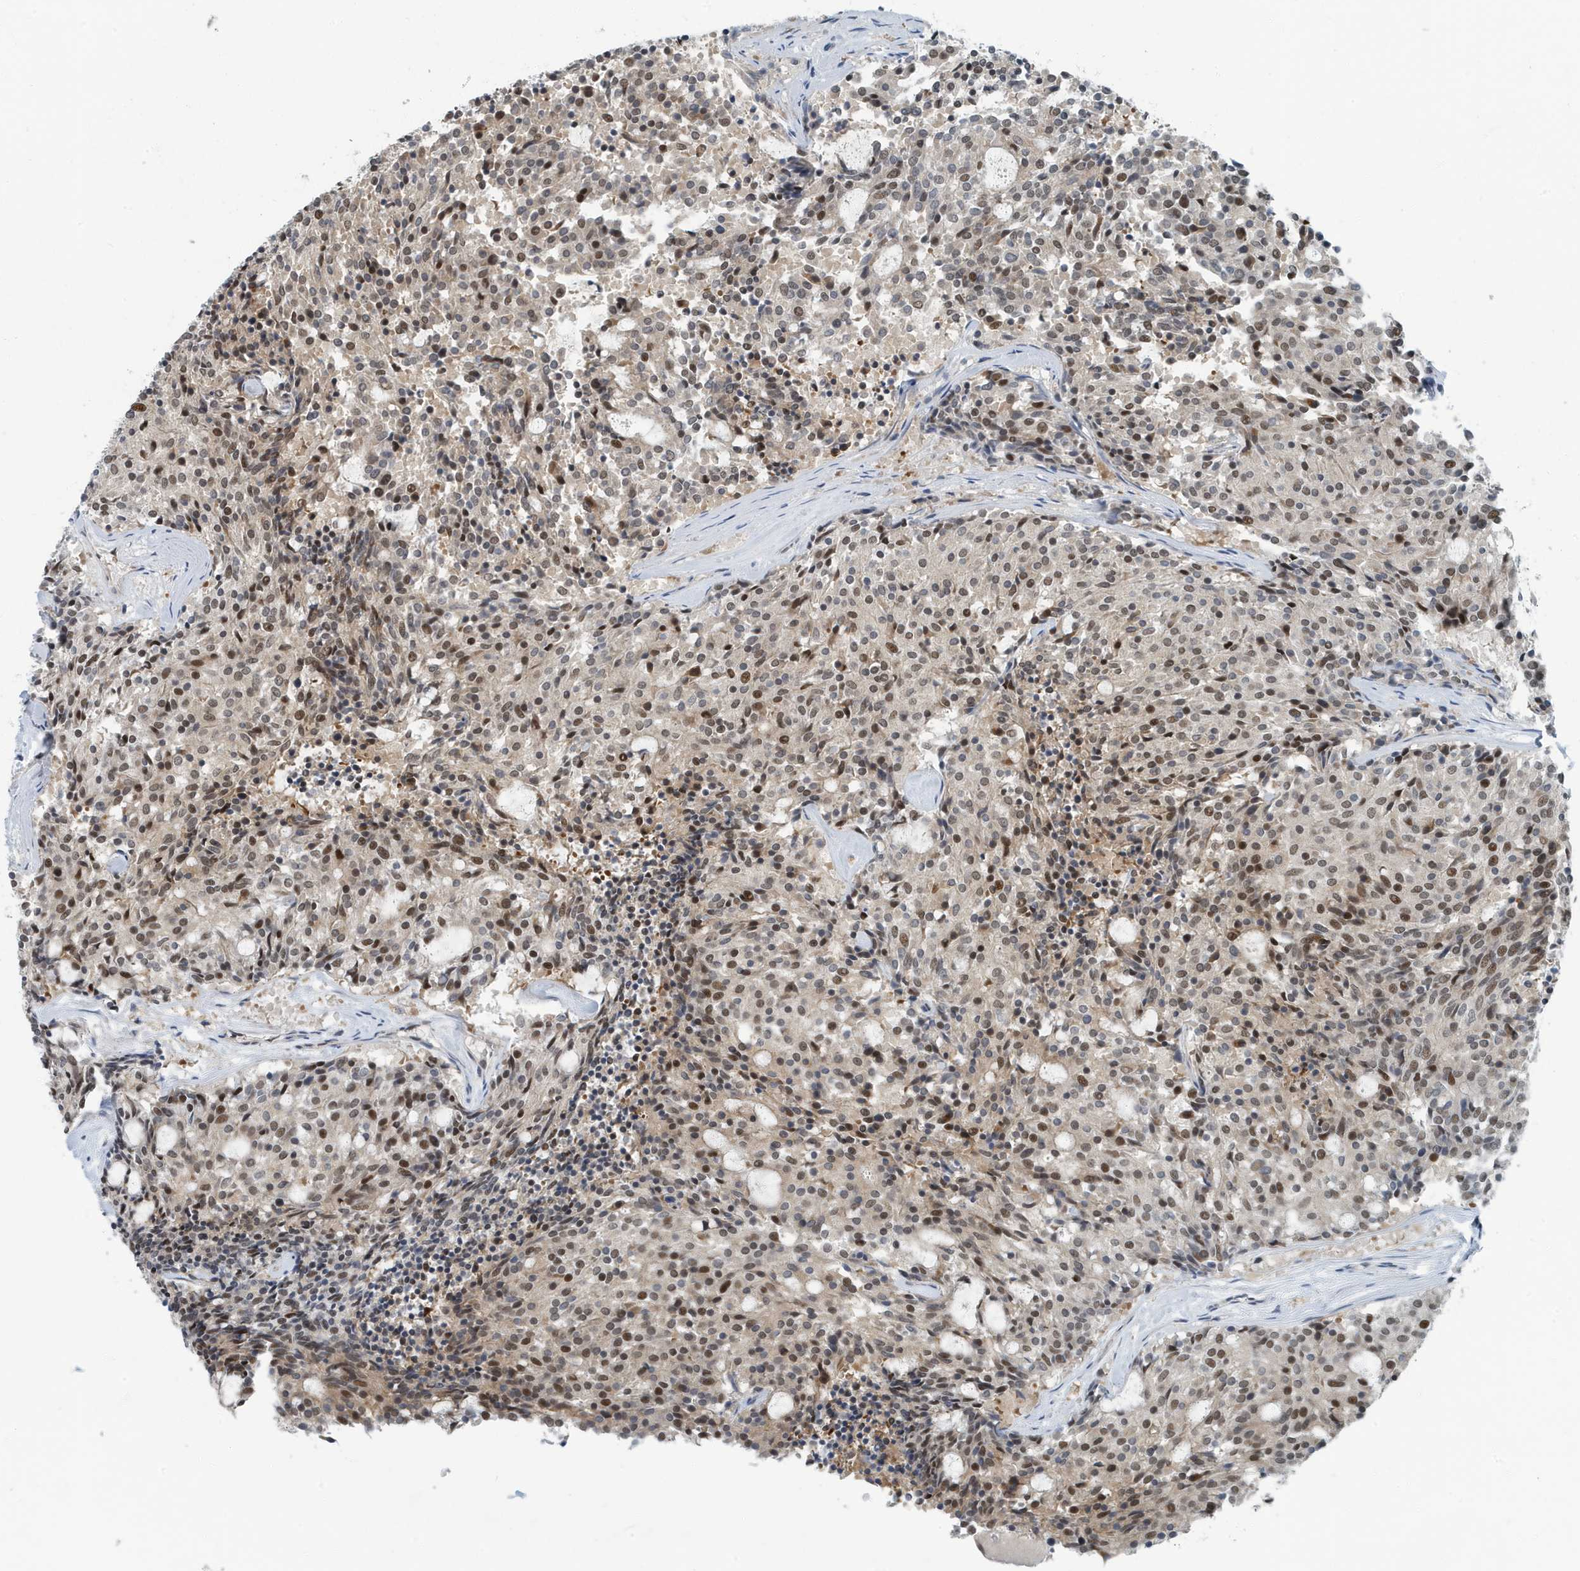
{"staining": {"intensity": "moderate", "quantity": ">75%", "location": "nuclear"}, "tissue": "carcinoid", "cell_type": "Tumor cells", "image_type": "cancer", "snomed": [{"axis": "morphology", "description": "Carcinoid, malignant, NOS"}, {"axis": "topography", "description": "Pancreas"}], "caption": "About >75% of tumor cells in carcinoid exhibit moderate nuclear protein expression as visualized by brown immunohistochemical staining.", "gene": "KIF15", "patient": {"sex": "female", "age": 54}}